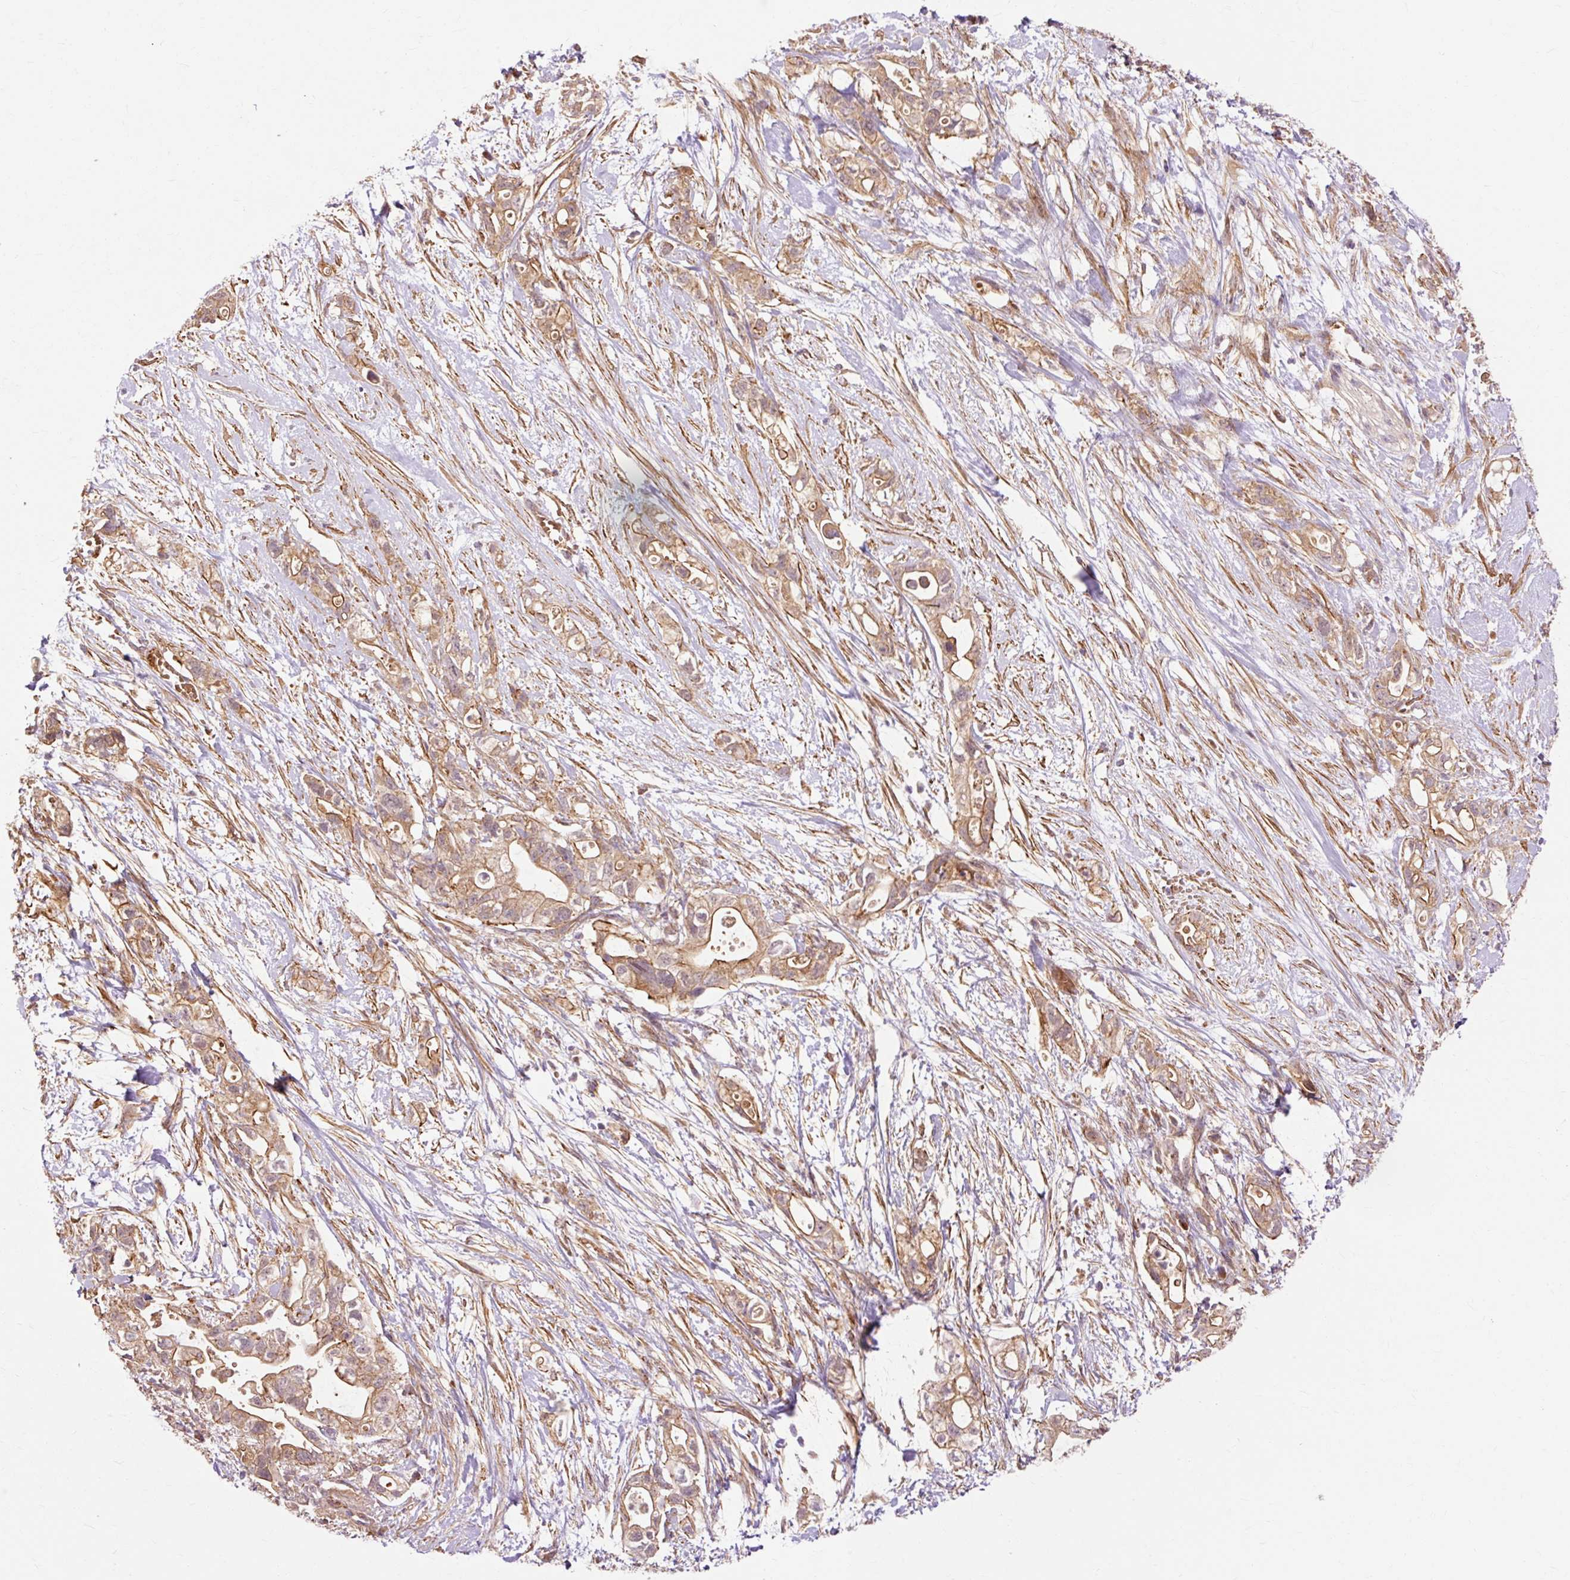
{"staining": {"intensity": "moderate", "quantity": ">75%", "location": "cytoplasmic/membranous"}, "tissue": "pancreatic cancer", "cell_type": "Tumor cells", "image_type": "cancer", "snomed": [{"axis": "morphology", "description": "Adenocarcinoma, NOS"}, {"axis": "topography", "description": "Pancreas"}], "caption": "Immunohistochemistry (IHC) micrograph of neoplastic tissue: human adenocarcinoma (pancreatic) stained using immunohistochemistry shows medium levels of moderate protein expression localized specifically in the cytoplasmic/membranous of tumor cells, appearing as a cytoplasmic/membranous brown color.", "gene": "RIPOR3", "patient": {"sex": "female", "age": 72}}